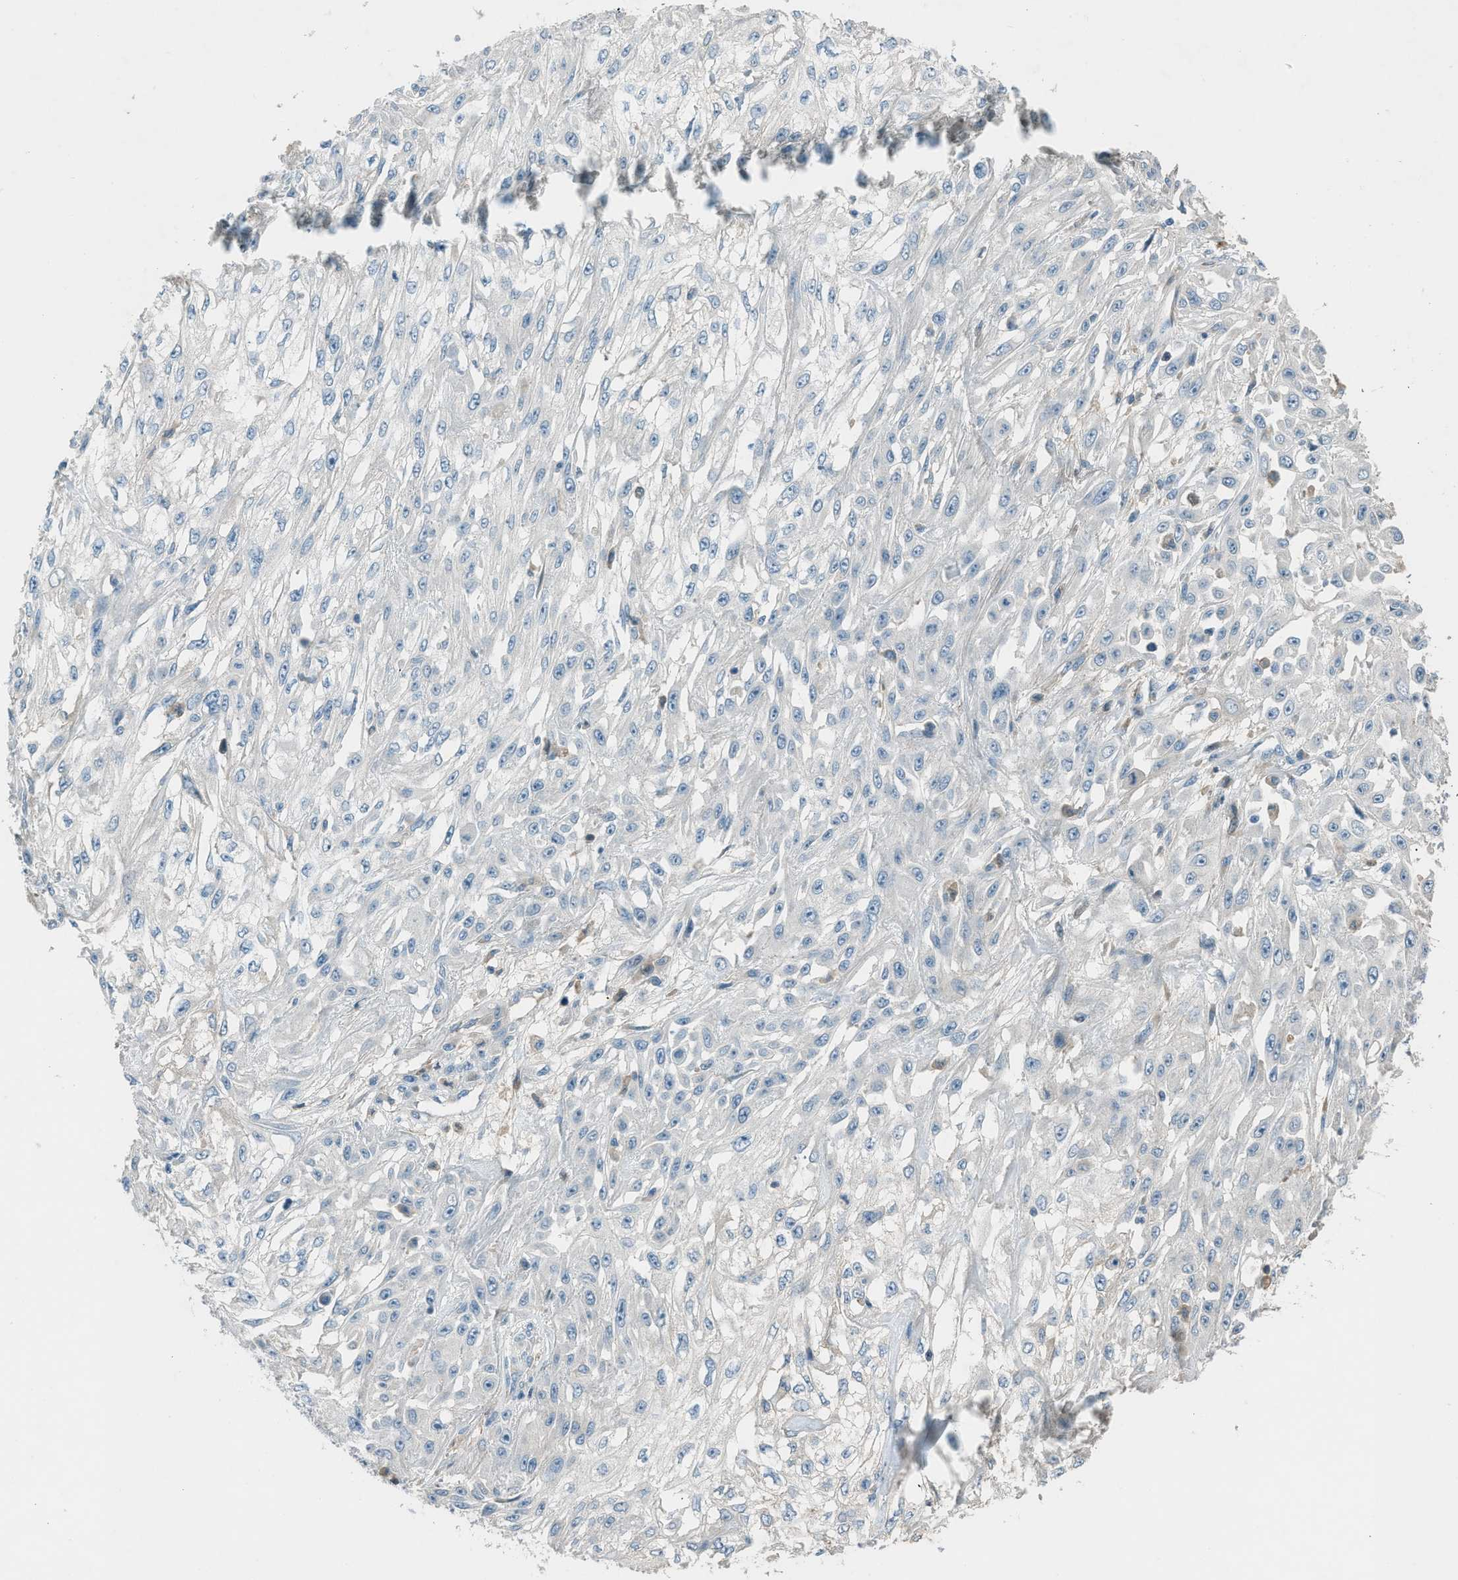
{"staining": {"intensity": "negative", "quantity": "none", "location": "none"}, "tissue": "skin cancer", "cell_type": "Tumor cells", "image_type": "cancer", "snomed": [{"axis": "morphology", "description": "Squamous cell carcinoma, NOS"}, {"axis": "morphology", "description": "Squamous cell carcinoma, metastatic, NOS"}, {"axis": "topography", "description": "Skin"}, {"axis": "topography", "description": "Lymph node"}], "caption": "High magnification brightfield microscopy of skin cancer (squamous cell carcinoma) stained with DAB (3,3'-diaminobenzidine) (brown) and counterstained with hematoxylin (blue): tumor cells show no significant staining. (Stains: DAB (3,3'-diaminobenzidine) immunohistochemistry with hematoxylin counter stain, Microscopy: brightfield microscopy at high magnification).", "gene": "FBLN2", "patient": {"sex": "male", "age": 75}}